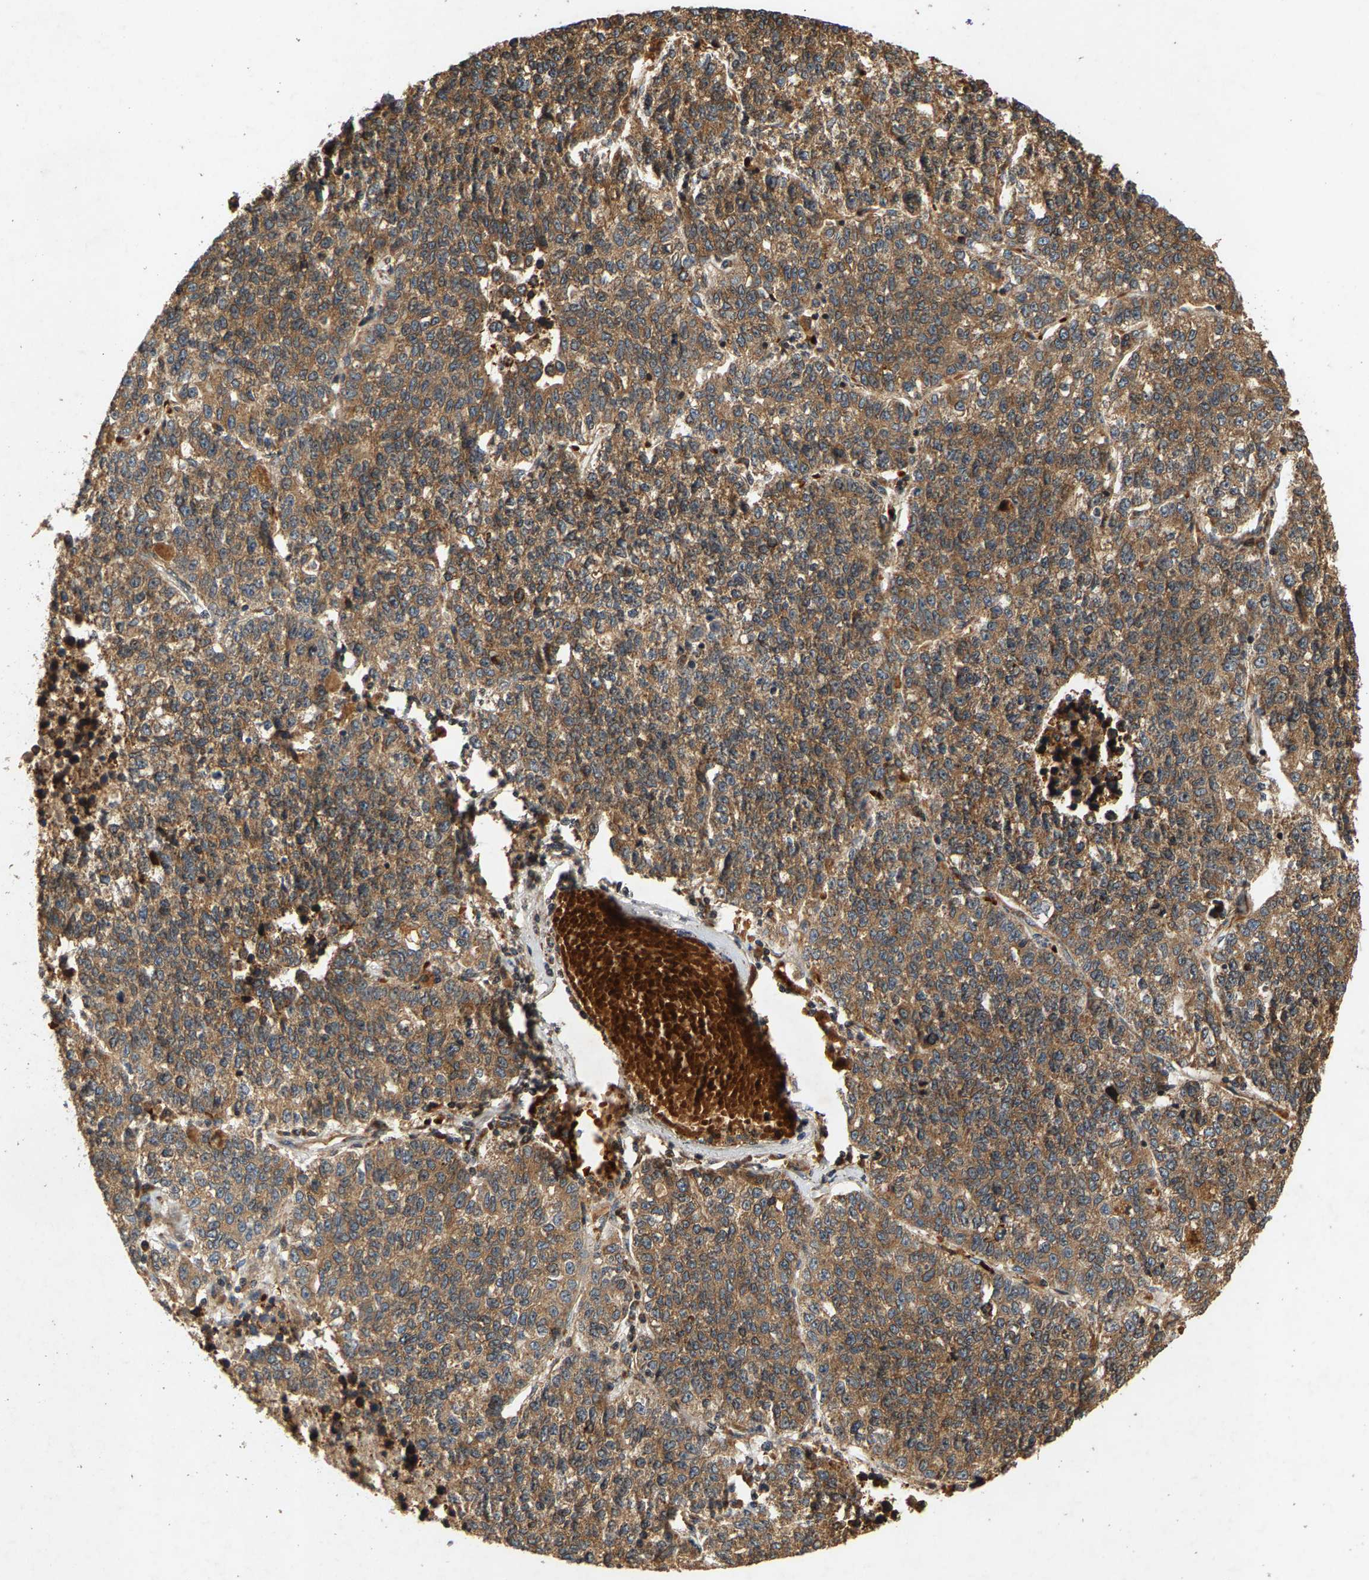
{"staining": {"intensity": "moderate", "quantity": ">75%", "location": "cytoplasmic/membranous"}, "tissue": "lung cancer", "cell_type": "Tumor cells", "image_type": "cancer", "snomed": [{"axis": "morphology", "description": "Adenocarcinoma, NOS"}, {"axis": "topography", "description": "Lung"}], "caption": "Lung adenocarcinoma was stained to show a protein in brown. There is medium levels of moderate cytoplasmic/membranous expression in about >75% of tumor cells. Nuclei are stained in blue.", "gene": "CIDEC", "patient": {"sex": "male", "age": 49}}